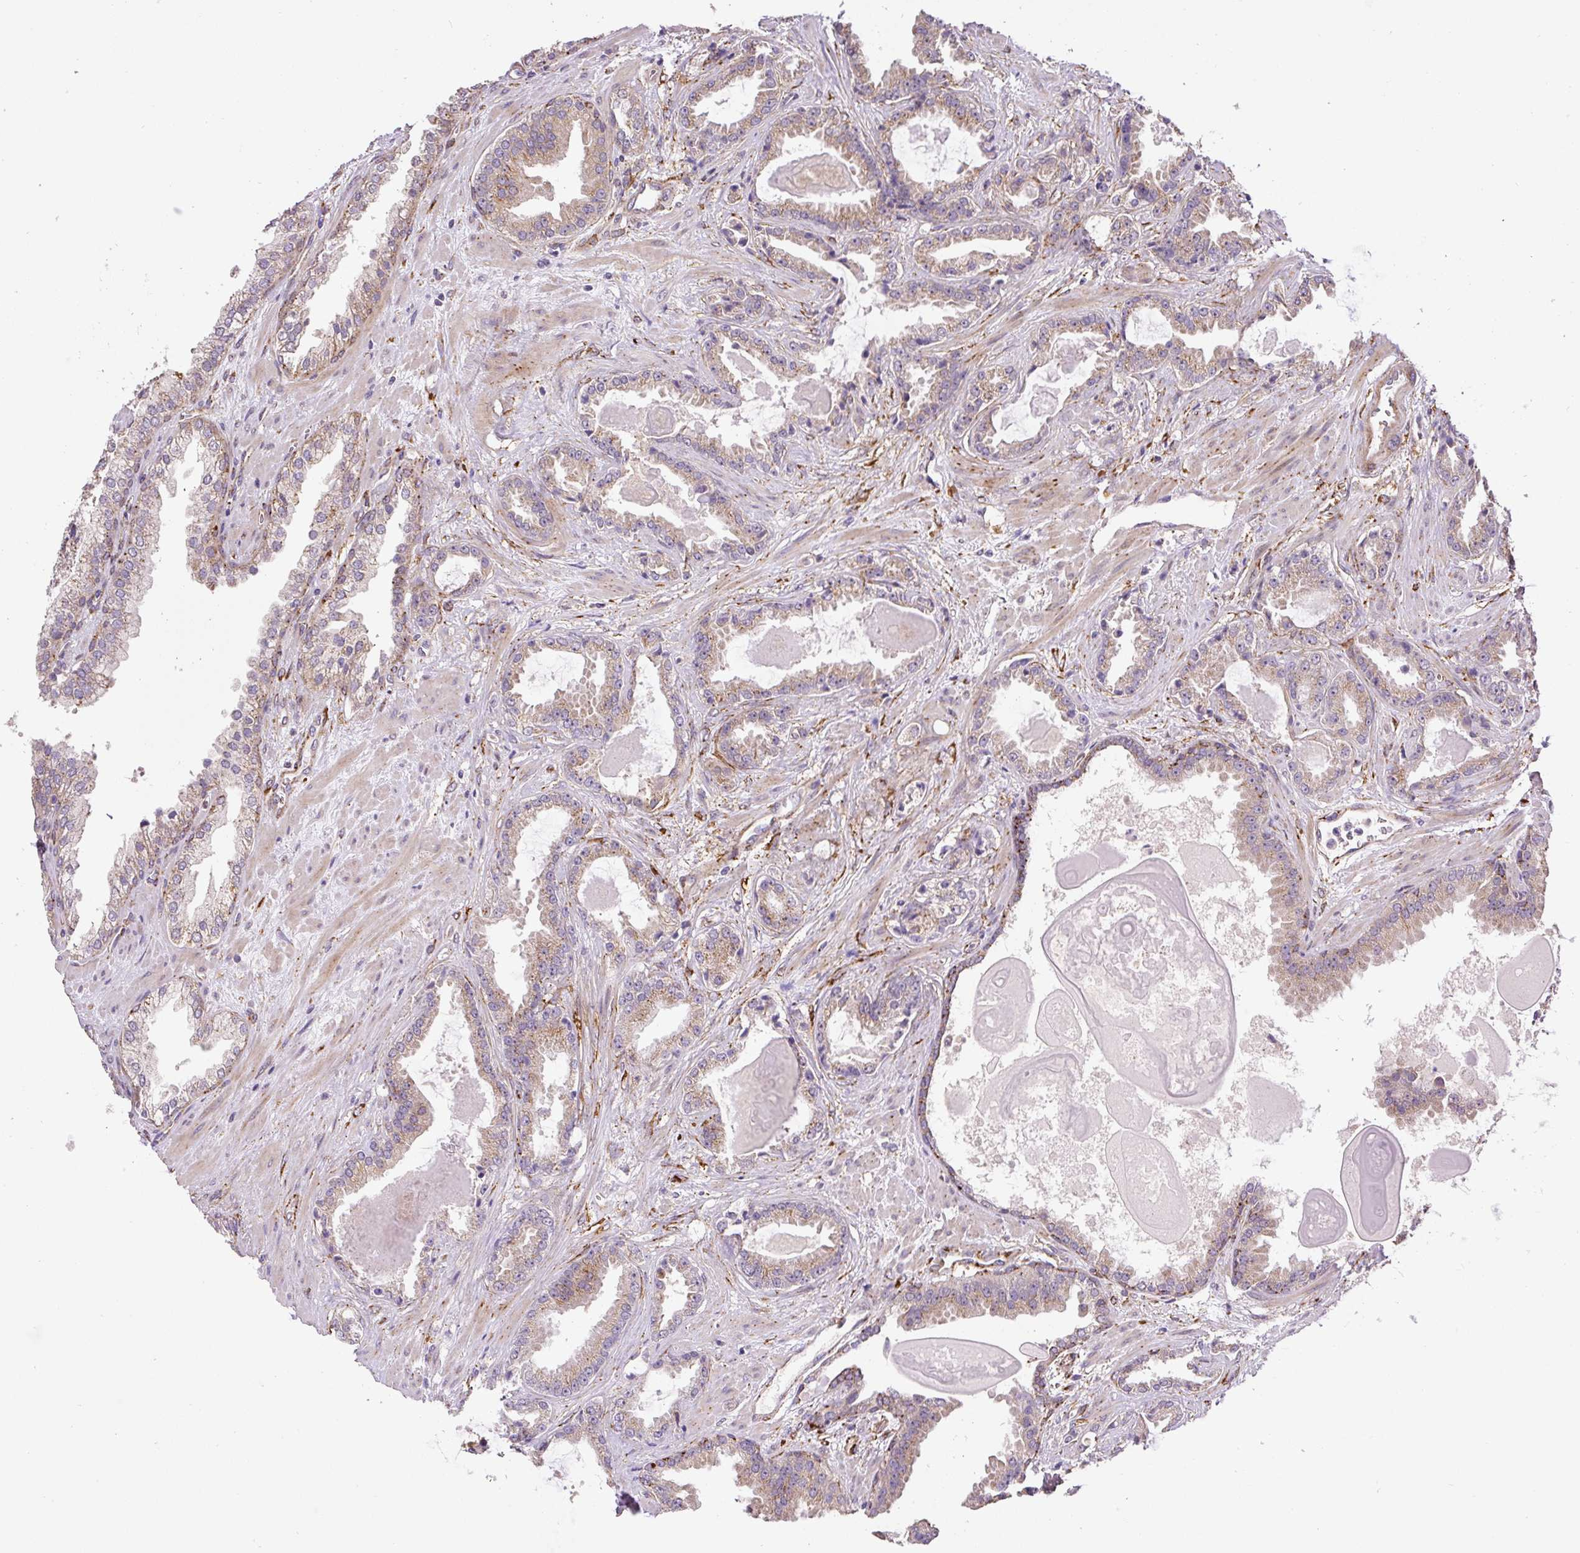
{"staining": {"intensity": "weak", "quantity": ">75%", "location": "cytoplasmic/membranous"}, "tissue": "prostate cancer", "cell_type": "Tumor cells", "image_type": "cancer", "snomed": [{"axis": "morphology", "description": "Adenocarcinoma, Low grade"}, {"axis": "topography", "description": "Prostate"}], "caption": "Prostate low-grade adenocarcinoma tissue shows weak cytoplasmic/membranous expression in about >75% of tumor cells (IHC, brightfield microscopy, high magnification).", "gene": "RNF170", "patient": {"sex": "male", "age": 62}}